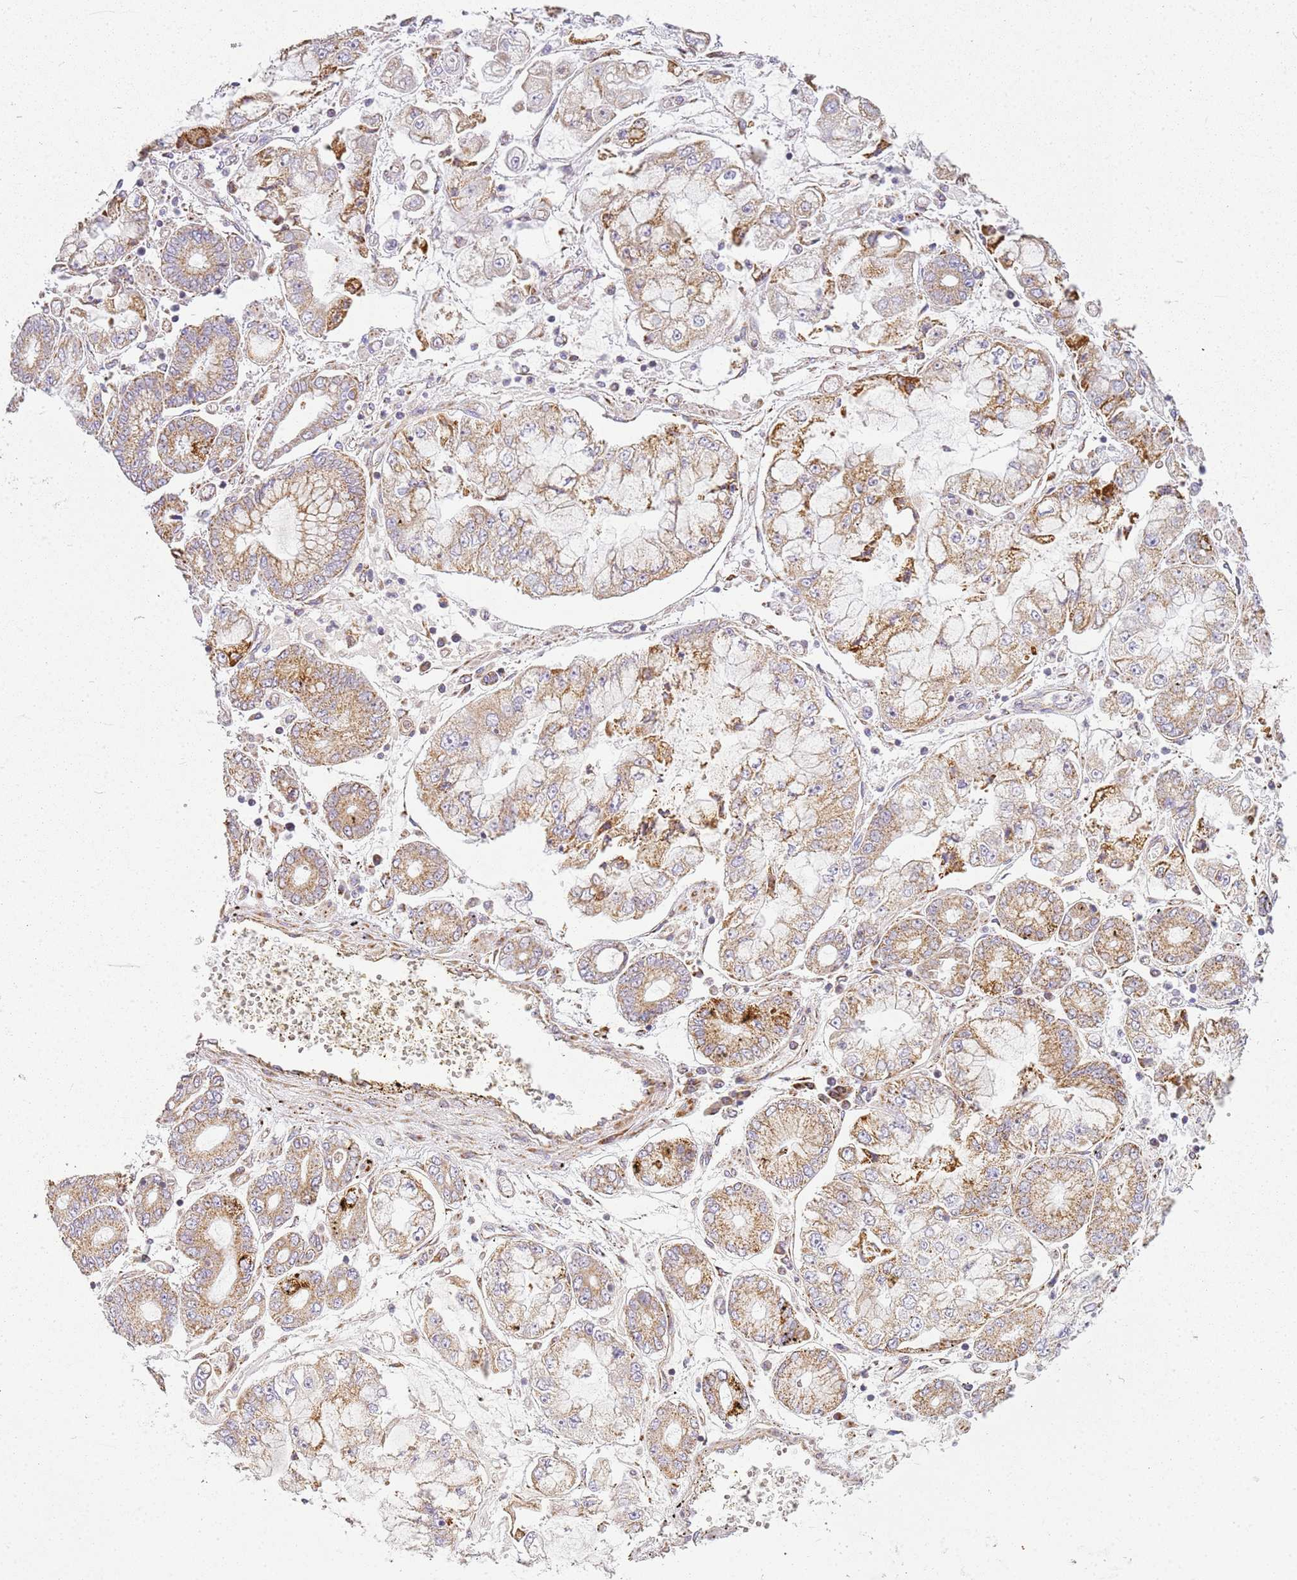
{"staining": {"intensity": "moderate", "quantity": "25%-75%", "location": "cytoplasmic/membranous"}, "tissue": "stomach cancer", "cell_type": "Tumor cells", "image_type": "cancer", "snomed": [{"axis": "morphology", "description": "Adenocarcinoma, NOS"}, {"axis": "topography", "description": "Stomach"}], "caption": "Tumor cells display medium levels of moderate cytoplasmic/membranous staining in about 25%-75% of cells in stomach cancer (adenocarcinoma).", "gene": "TMEM200C", "patient": {"sex": "male", "age": 76}}